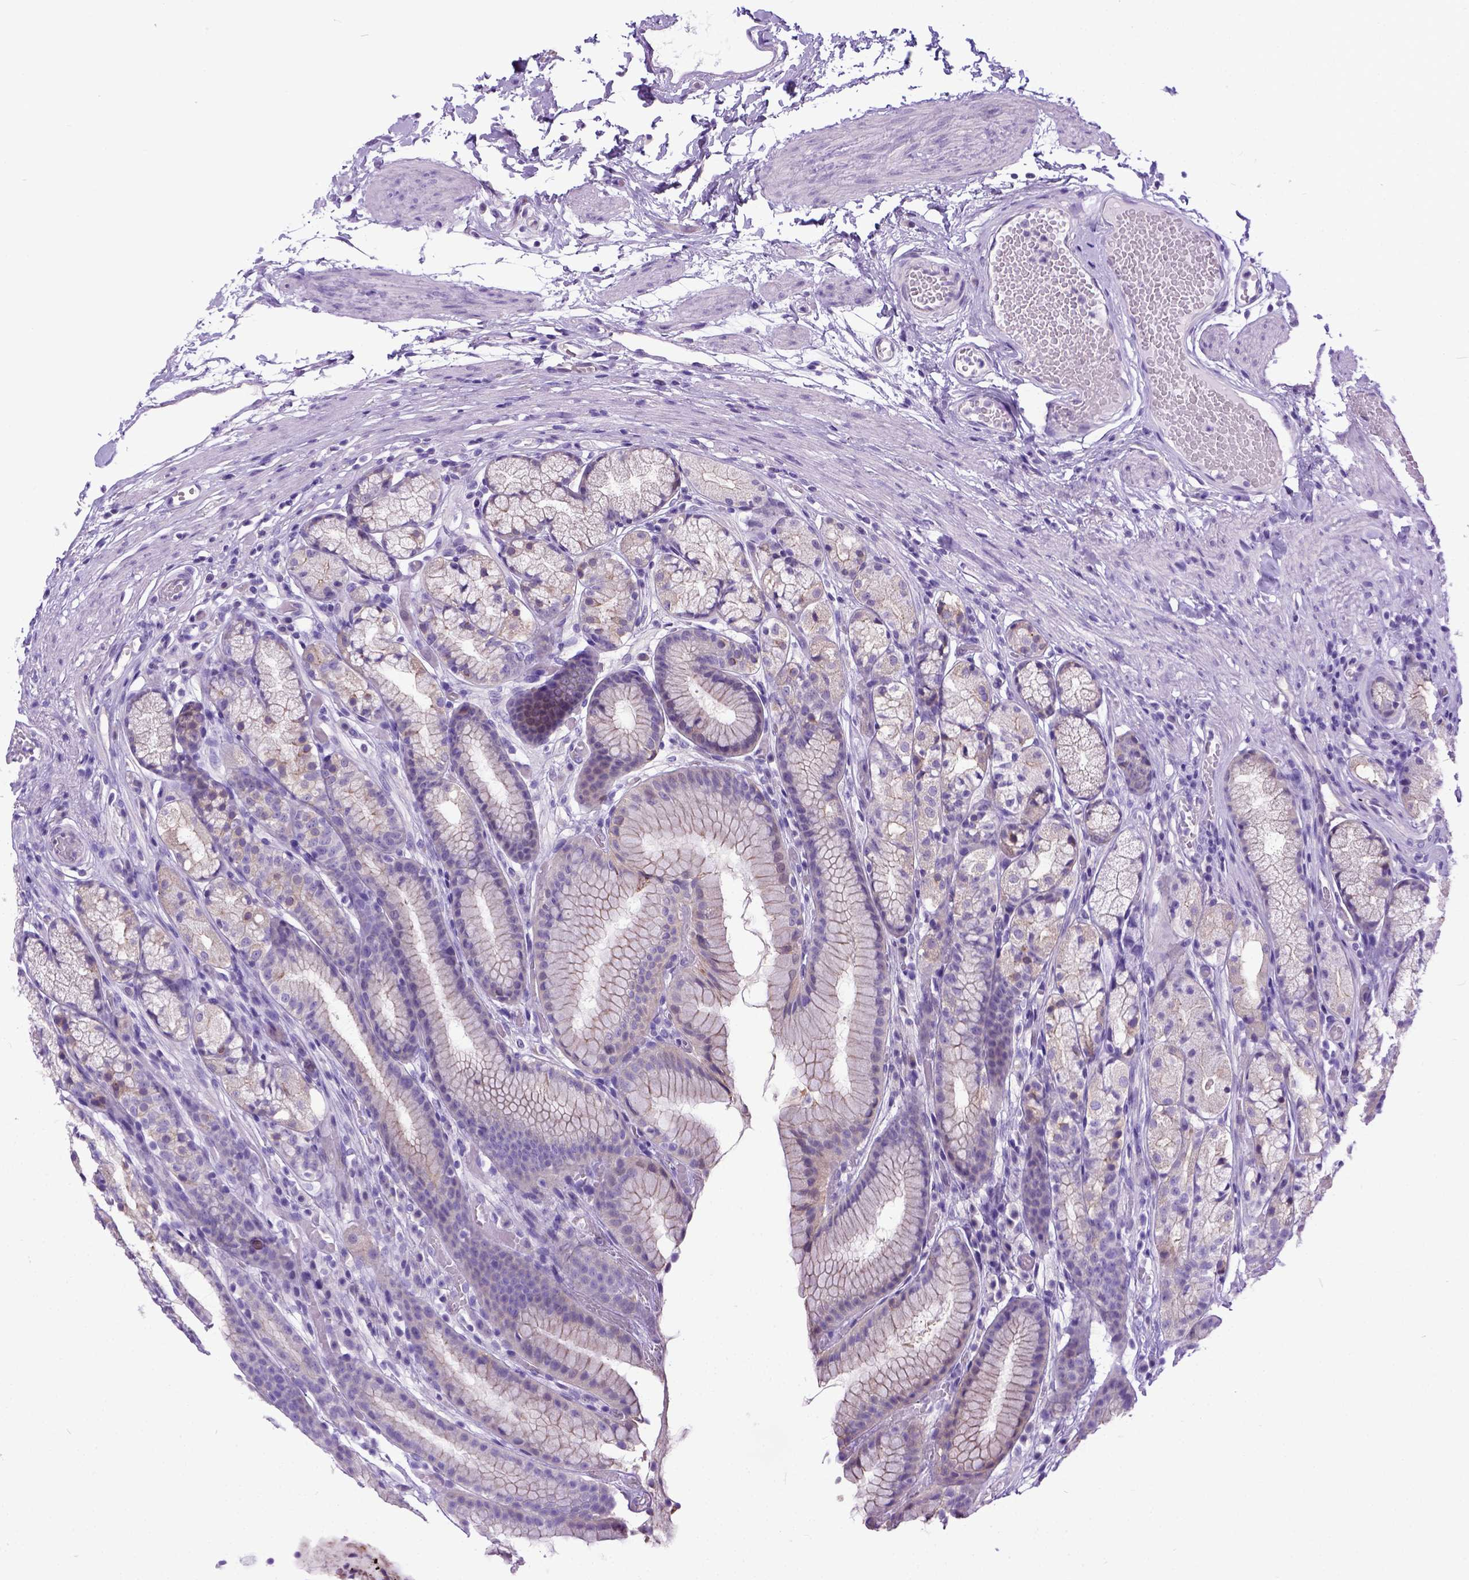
{"staining": {"intensity": "weak", "quantity": "25%-75%", "location": "cytoplasmic/membranous"}, "tissue": "stomach", "cell_type": "Glandular cells", "image_type": "normal", "snomed": [{"axis": "morphology", "description": "Normal tissue, NOS"}, {"axis": "topography", "description": "Stomach"}], "caption": "Protein expression analysis of benign stomach displays weak cytoplasmic/membranous staining in about 25%-75% of glandular cells. The staining is performed using DAB brown chromogen to label protein expression. The nuclei are counter-stained blue using hematoxylin.", "gene": "NEK5", "patient": {"sex": "male", "age": 70}}